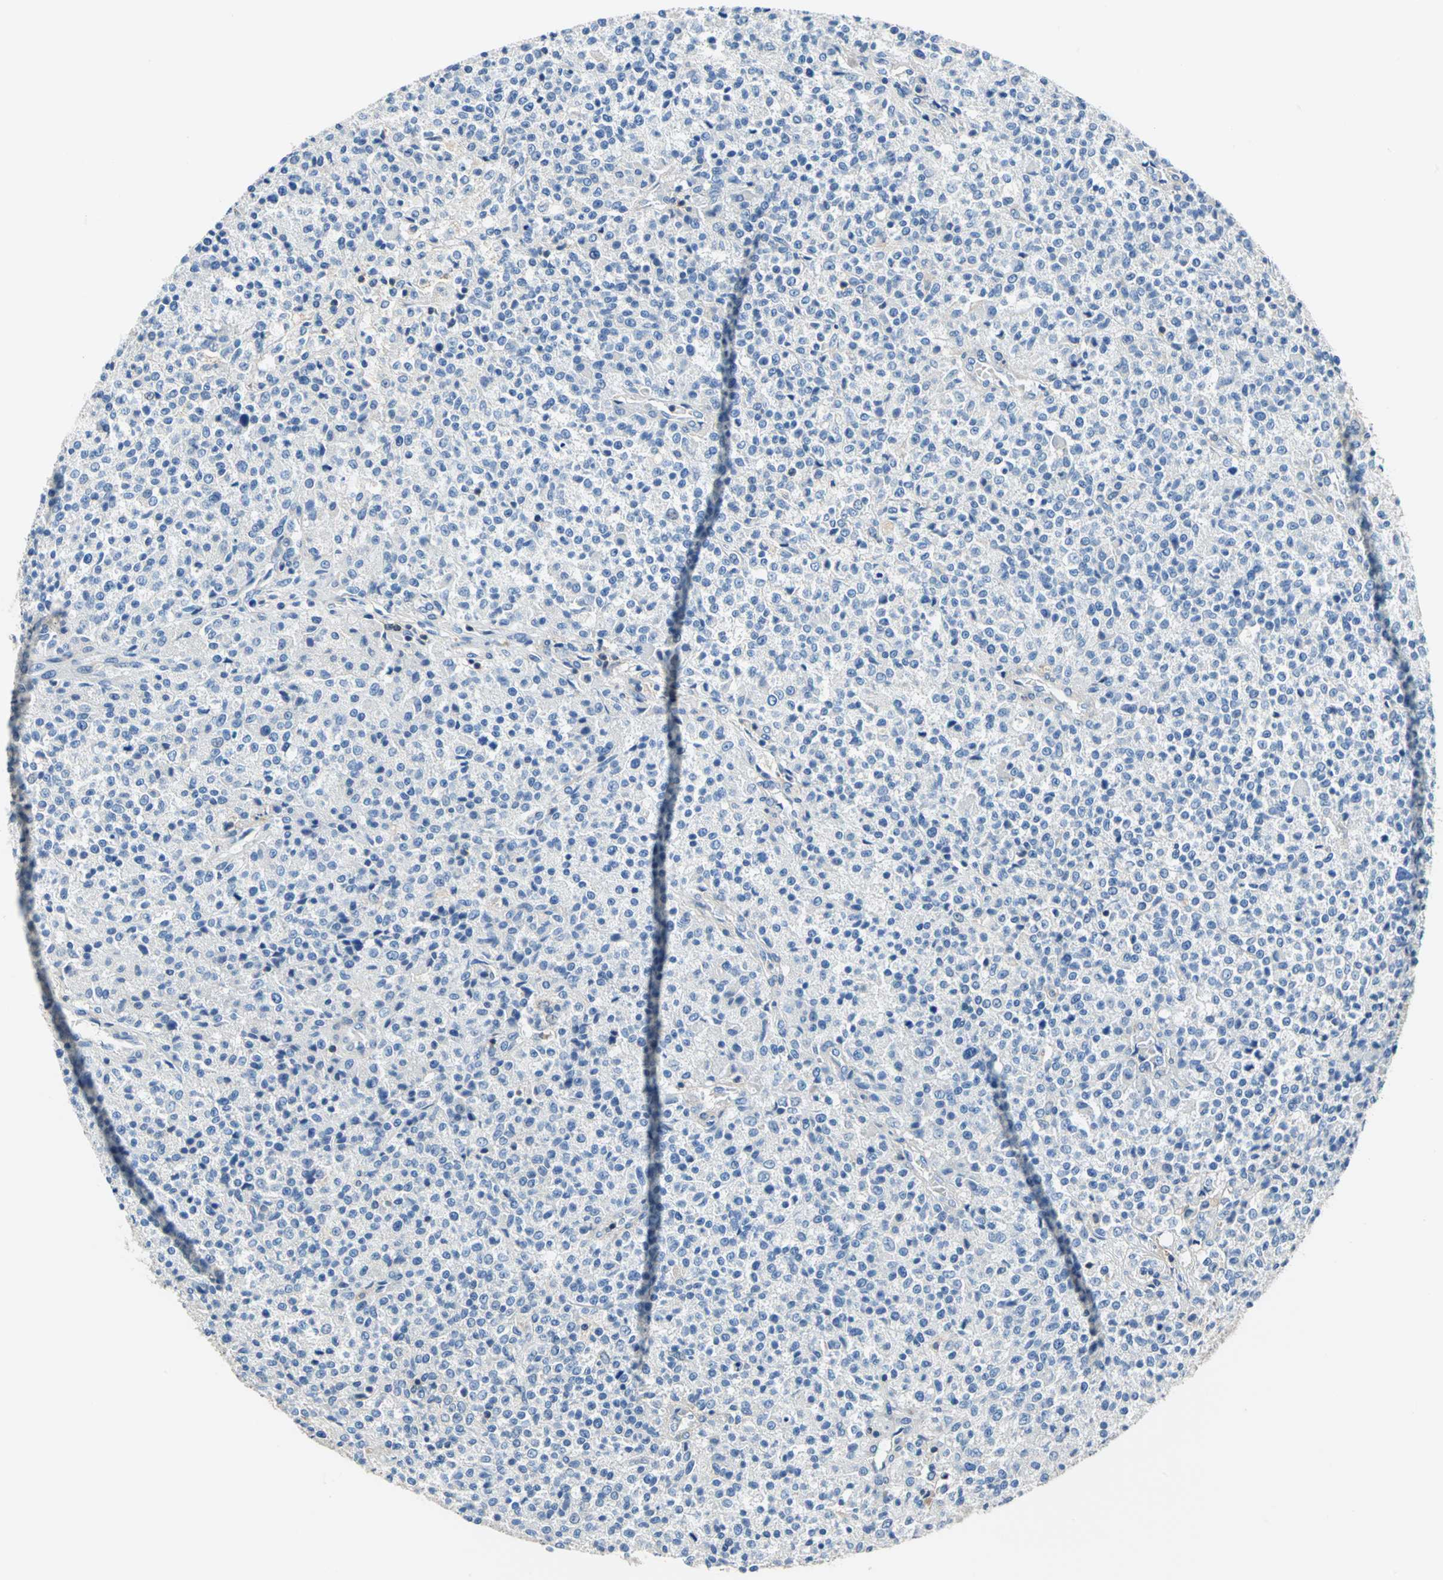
{"staining": {"intensity": "negative", "quantity": "none", "location": "none"}, "tissue": "testis cancer", "cell_type": "Tumor cells", "image_type": "cancer", "snomed": [{"axis": "morphology", "description": "Seminoma, NOS"}, {"axis": "topography", "description": "Testis"}], "caption": "Tumor cells show no significant protein positivity in testis cancer.", "gene": "SEPTIN6", "patient": {"sex": "male", "age": 59}}